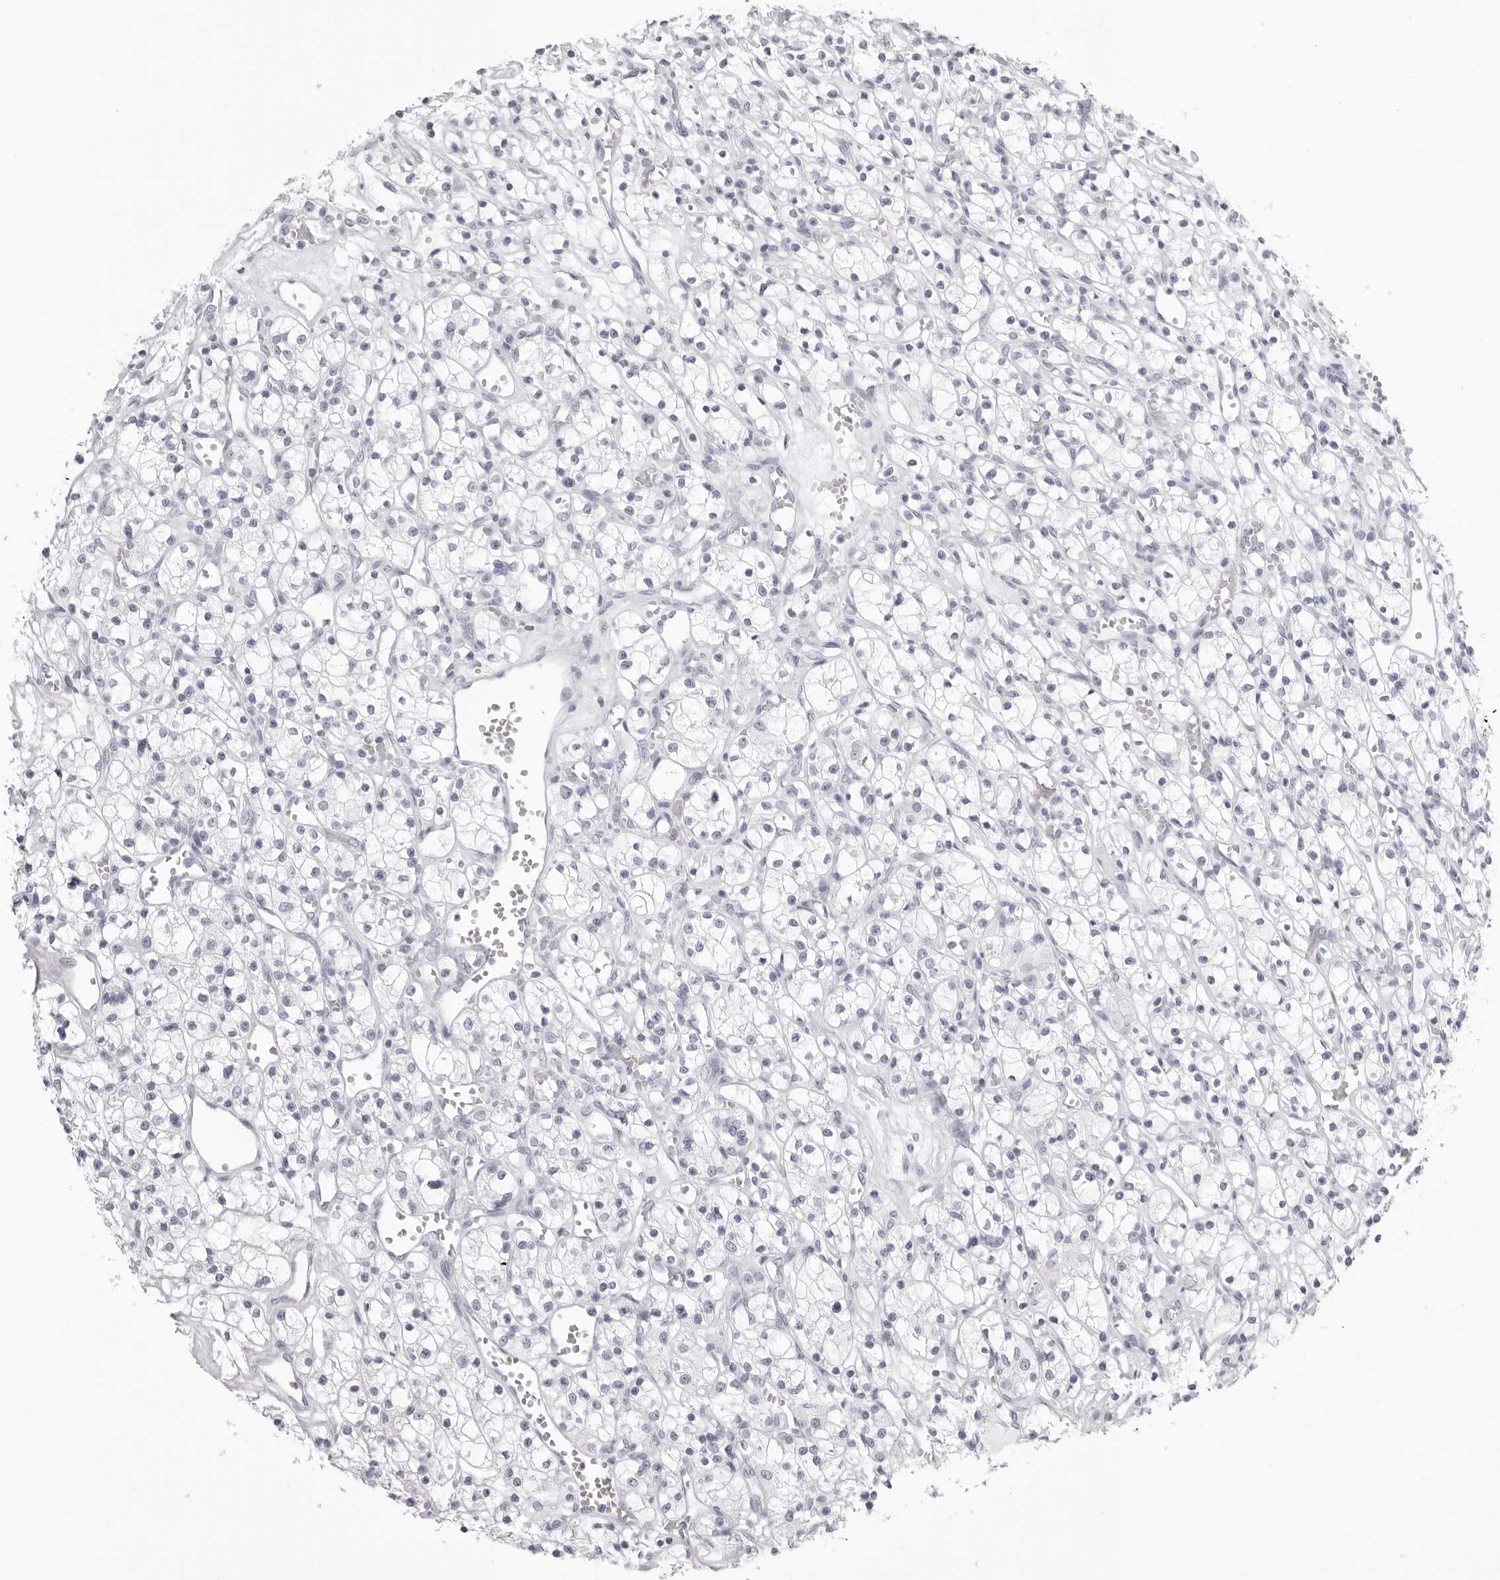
{"staining": {"intensity": "negative", "quantity": "none", "location": "none"}, "tissue": "renal cancer", "cell_type": "Tumor cells", "image_type": "cancer", "snomed": [{"axis": "morphology", "description": "Adenocarcinoma, NOS"}, {"axis": "topography", "description": "Kidney"}], "caption": "Immunohistochemical staining of human renal adenocarcinoma reveals no significant staining in tumor cells.", "gene": "KLK9", "patient": {"sex": "female", "age": 59}}